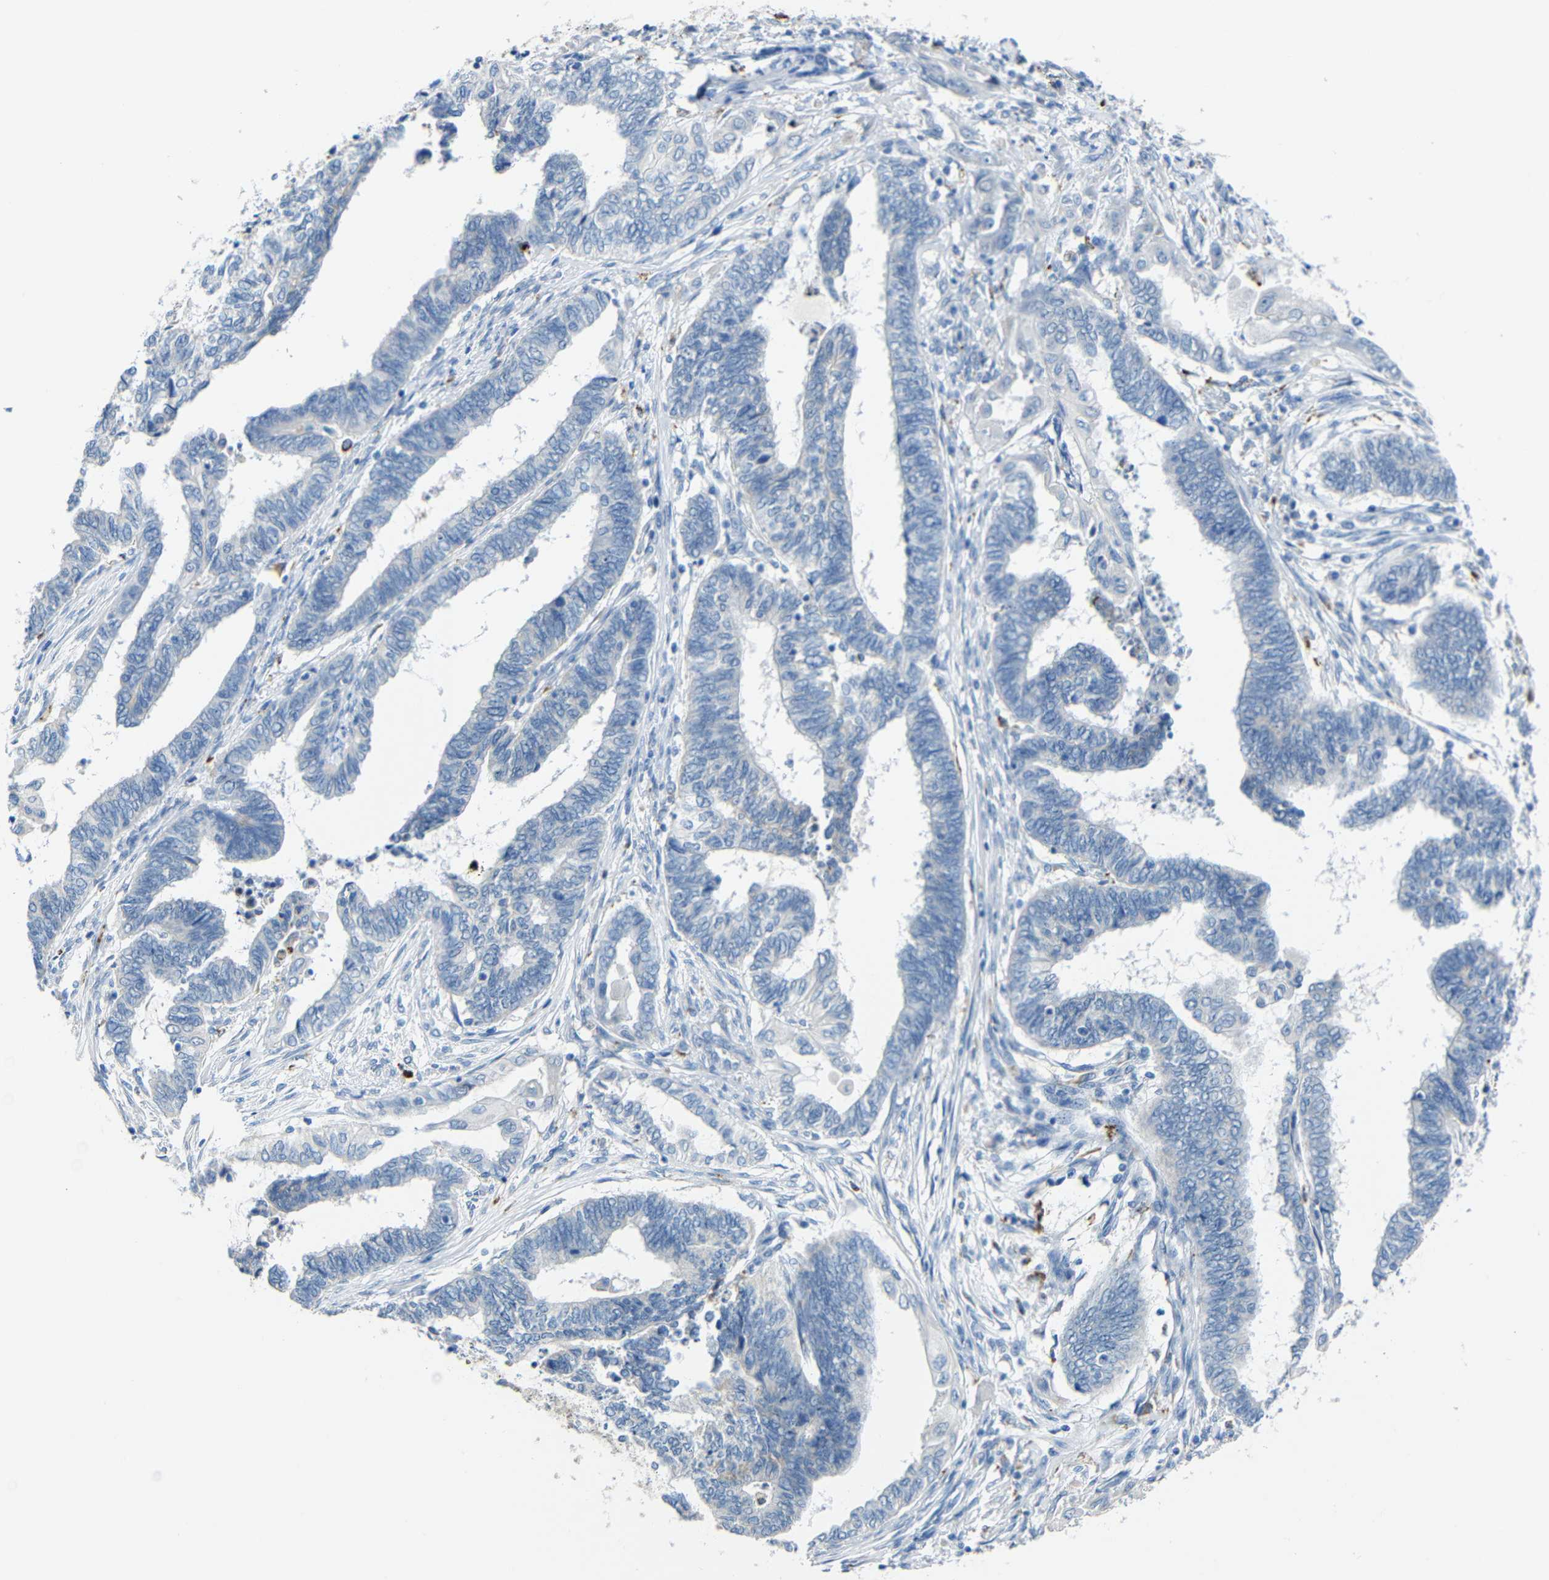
{"staining": {"intensity": "negative", "quantity": "none", "location": "none"}, "tissue": "endometrial cancer", "cell_type": "Tumor cells", "image_type": "cancer", "snomed": [{"axis": "morphology", "description": "Adenocarcinoma, NOS"}, {"axis": "topography", "description": "Uterus"}, {"axis": "topography", "description": "Endometrium"}], "caption": "DAB (3,3'-diaminobenzidine) immunohistochemical staining of human adenocarcinoma (endometrial) demonstrates no significant staining in tumor cells.", "gene": "C15orf48", "patient": {"sex": "female", "age": 70}}